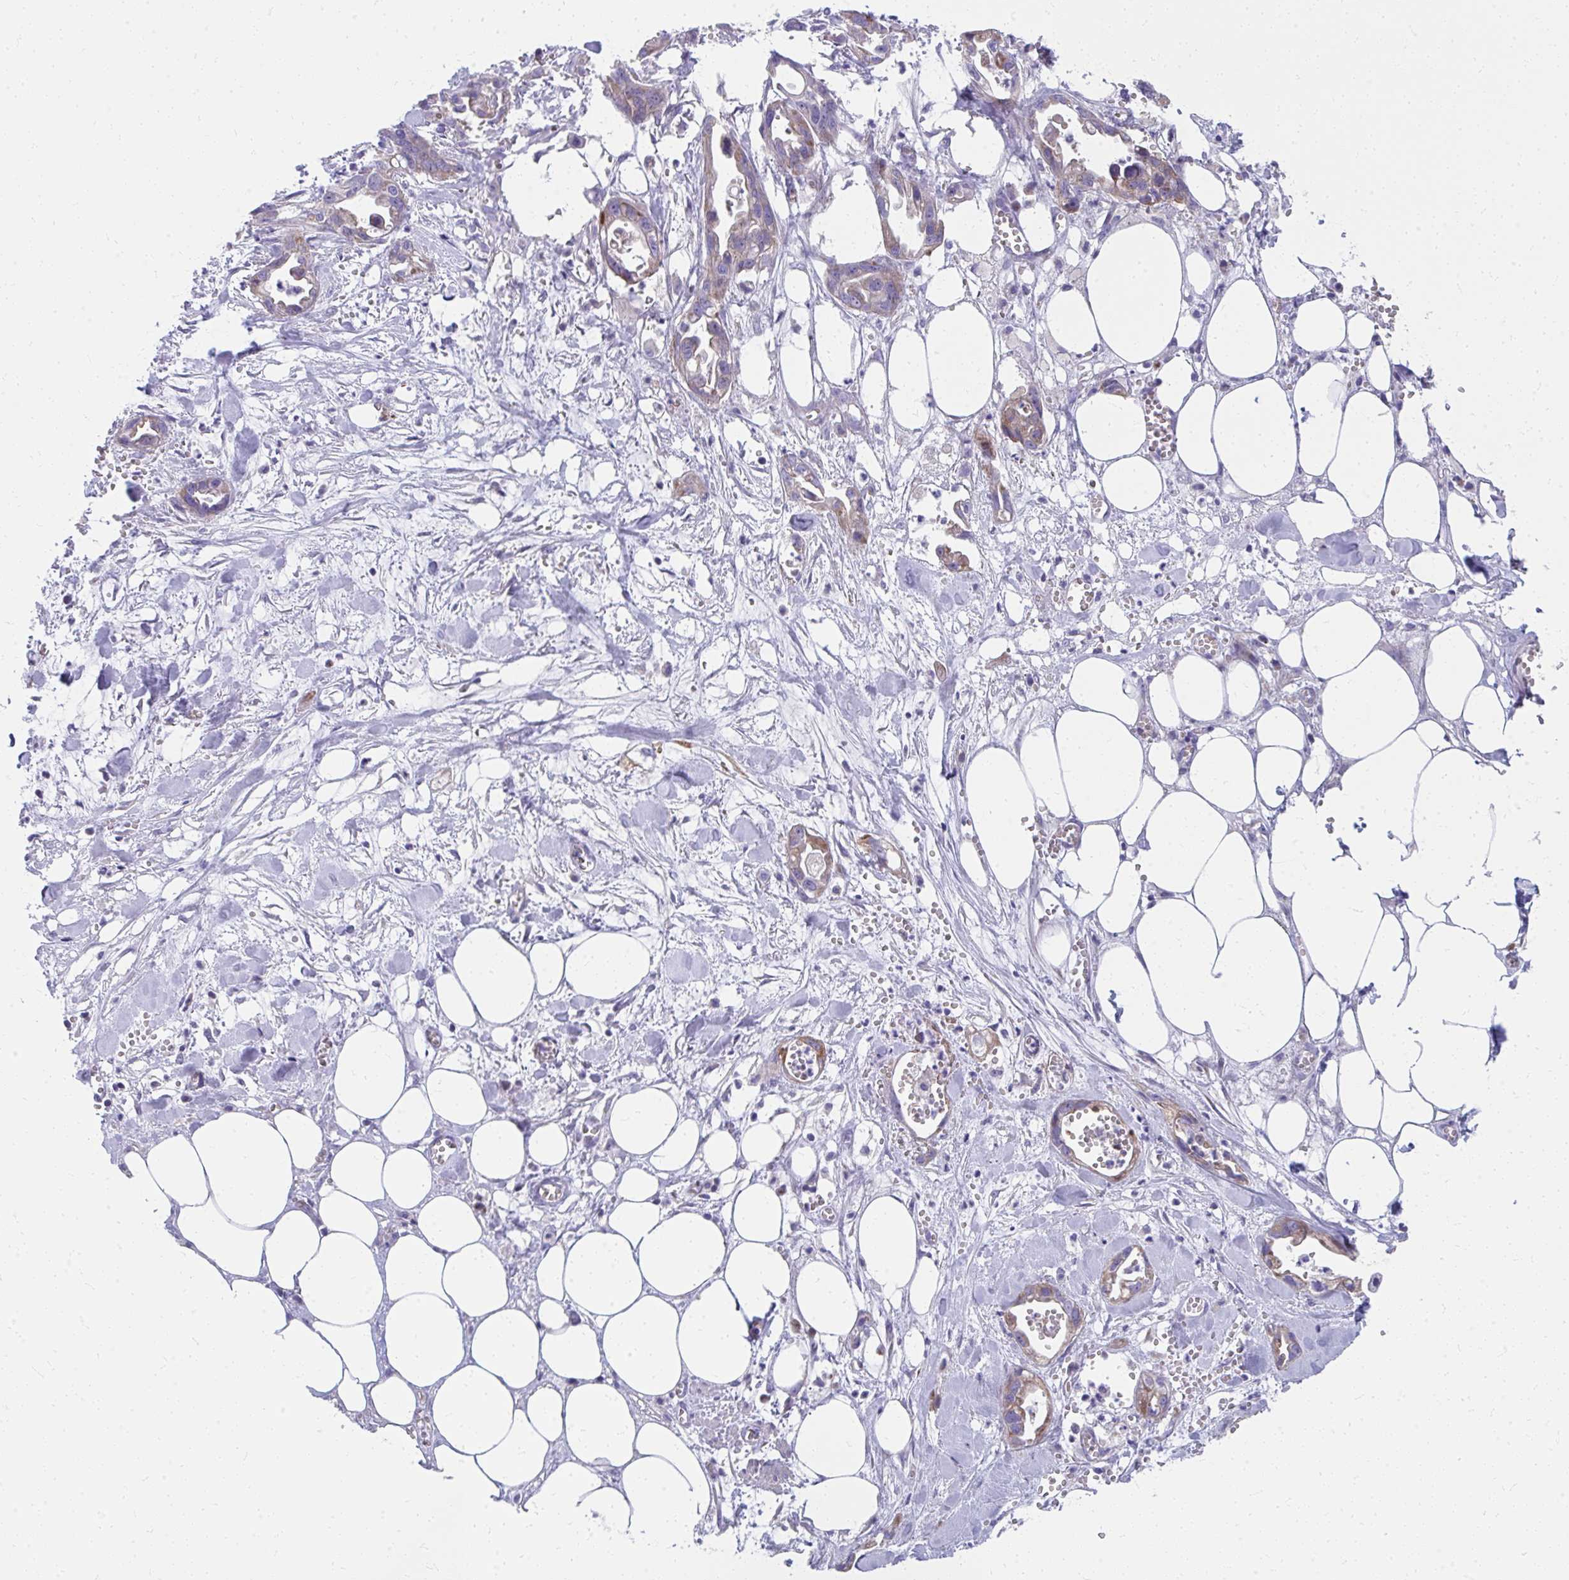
{"staining": {"intensity": "moderate", "quantity": "25%-75%", "location": "cytoplasmic/membranous"}, "tissue": "pancreatic cancer", "cell_type": "Tumor cells", "image_type": "cancer", "snomed": [{"axis": "morphology", "description": "Adenocarcinoma, NOS"}, {"axis": "topography", "description": "Pancreas"}], "caption": "Human pancreatic cancer (adenocarcinoma) stained with a protein marker shows moderate staining in tumor cells.", "gene": "IL37", "patient": {"sex": "female", "age": 73}}